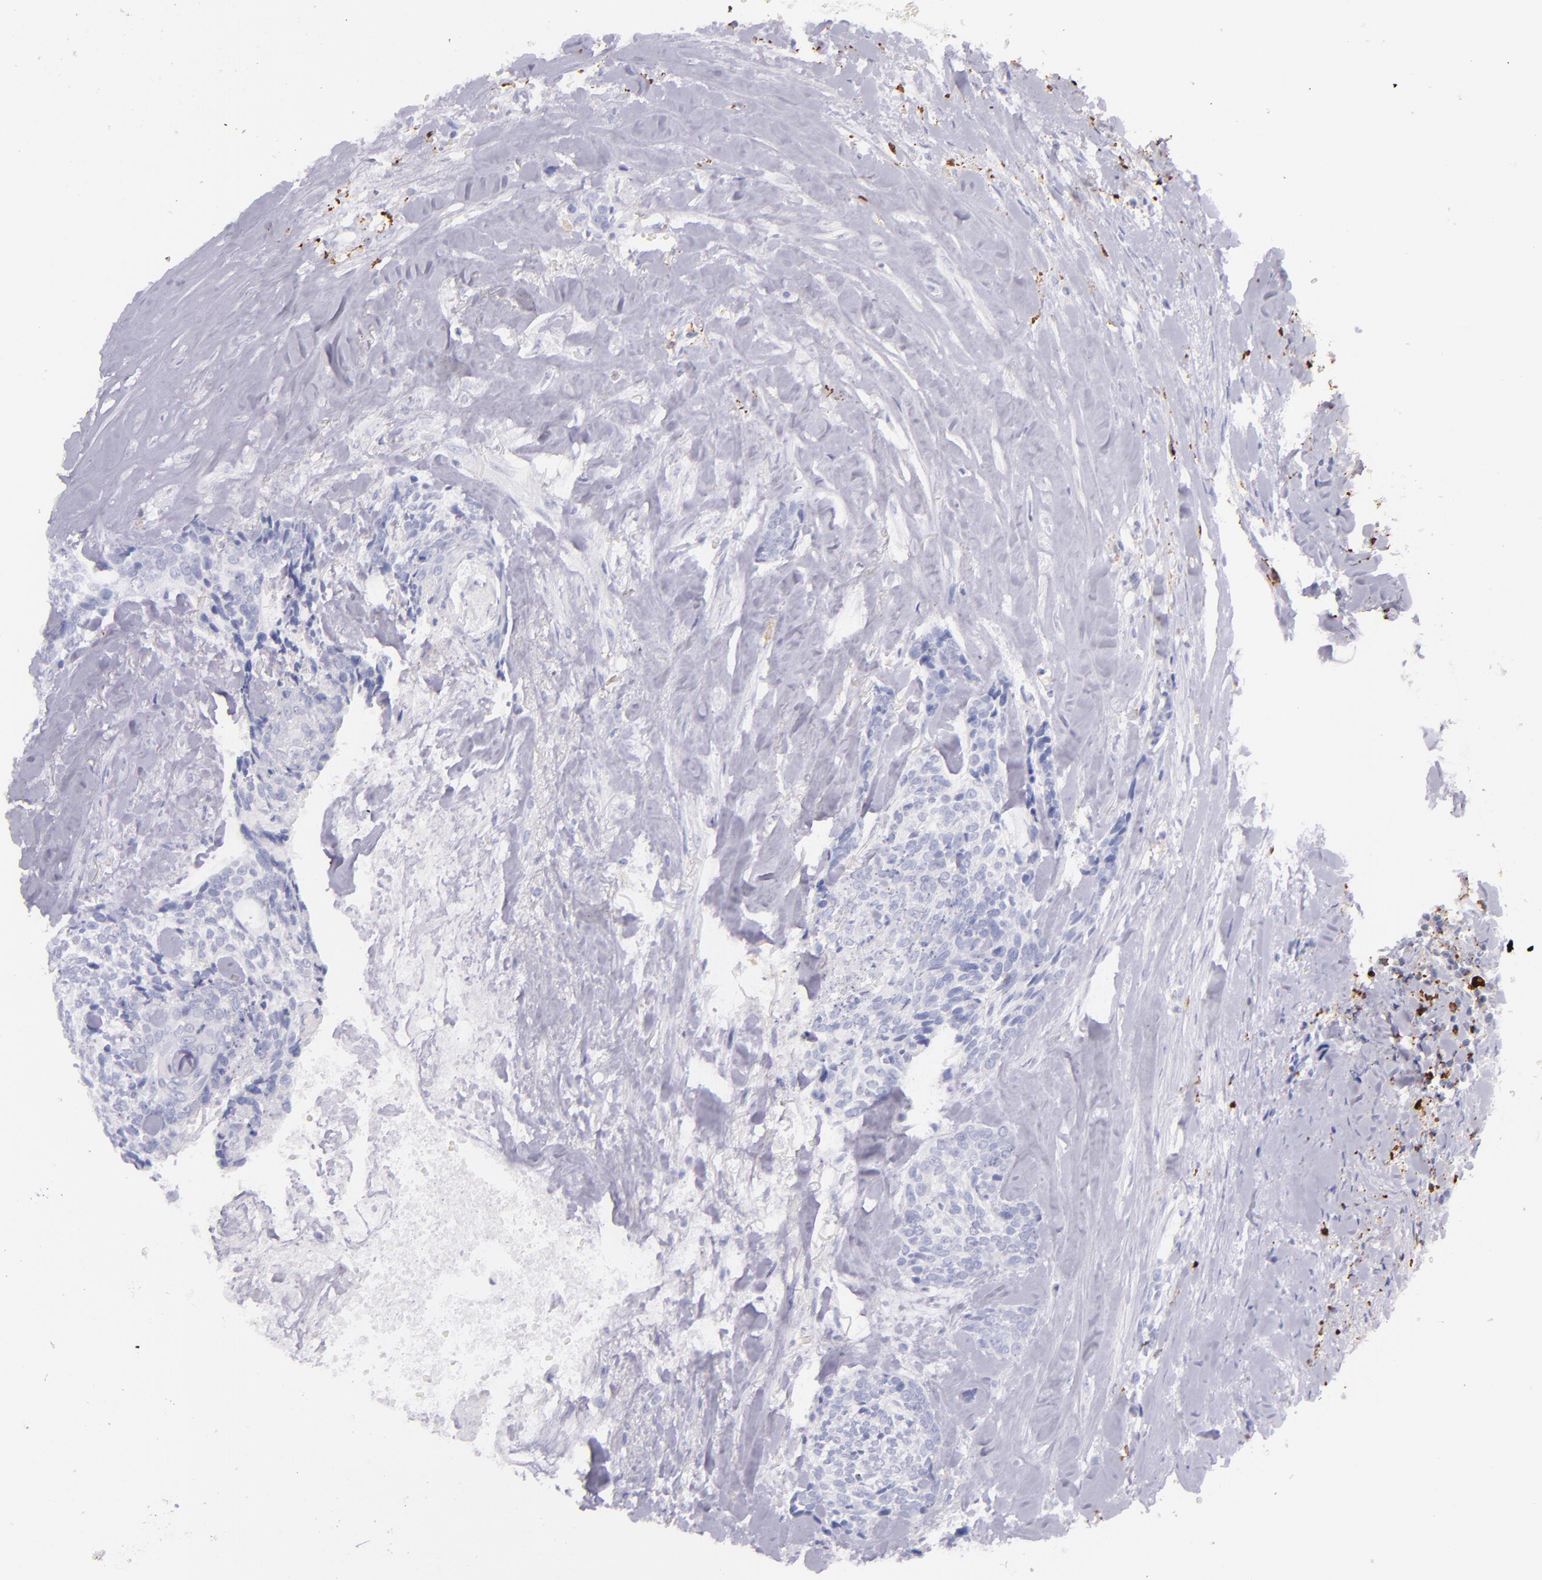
{"staining": {"intensity": "negative", "quantity": "none", "location": "none"}, "tissue": "head and neck cancer", "cell_type": "Tumor cells", "image_type": "cancer", "snomed": [{"axis": "morphology", "description": "Squamous cell carcinoma, NOS"}, {"axis": "topography", "description": "Salivary gland"}, {"axis": "topography", "description": "Head-Neck"}], "caption": "This histopathology image is of head and neck cancer (squamous cell carcinoma) stained with immunohistochemistry (IHC) to label a protein in brown with the nuclei are counter-stained blue. There is no positivity in tumor cells.", "gene": "CD163", "patient": {"sex": "male", "age": 70}}